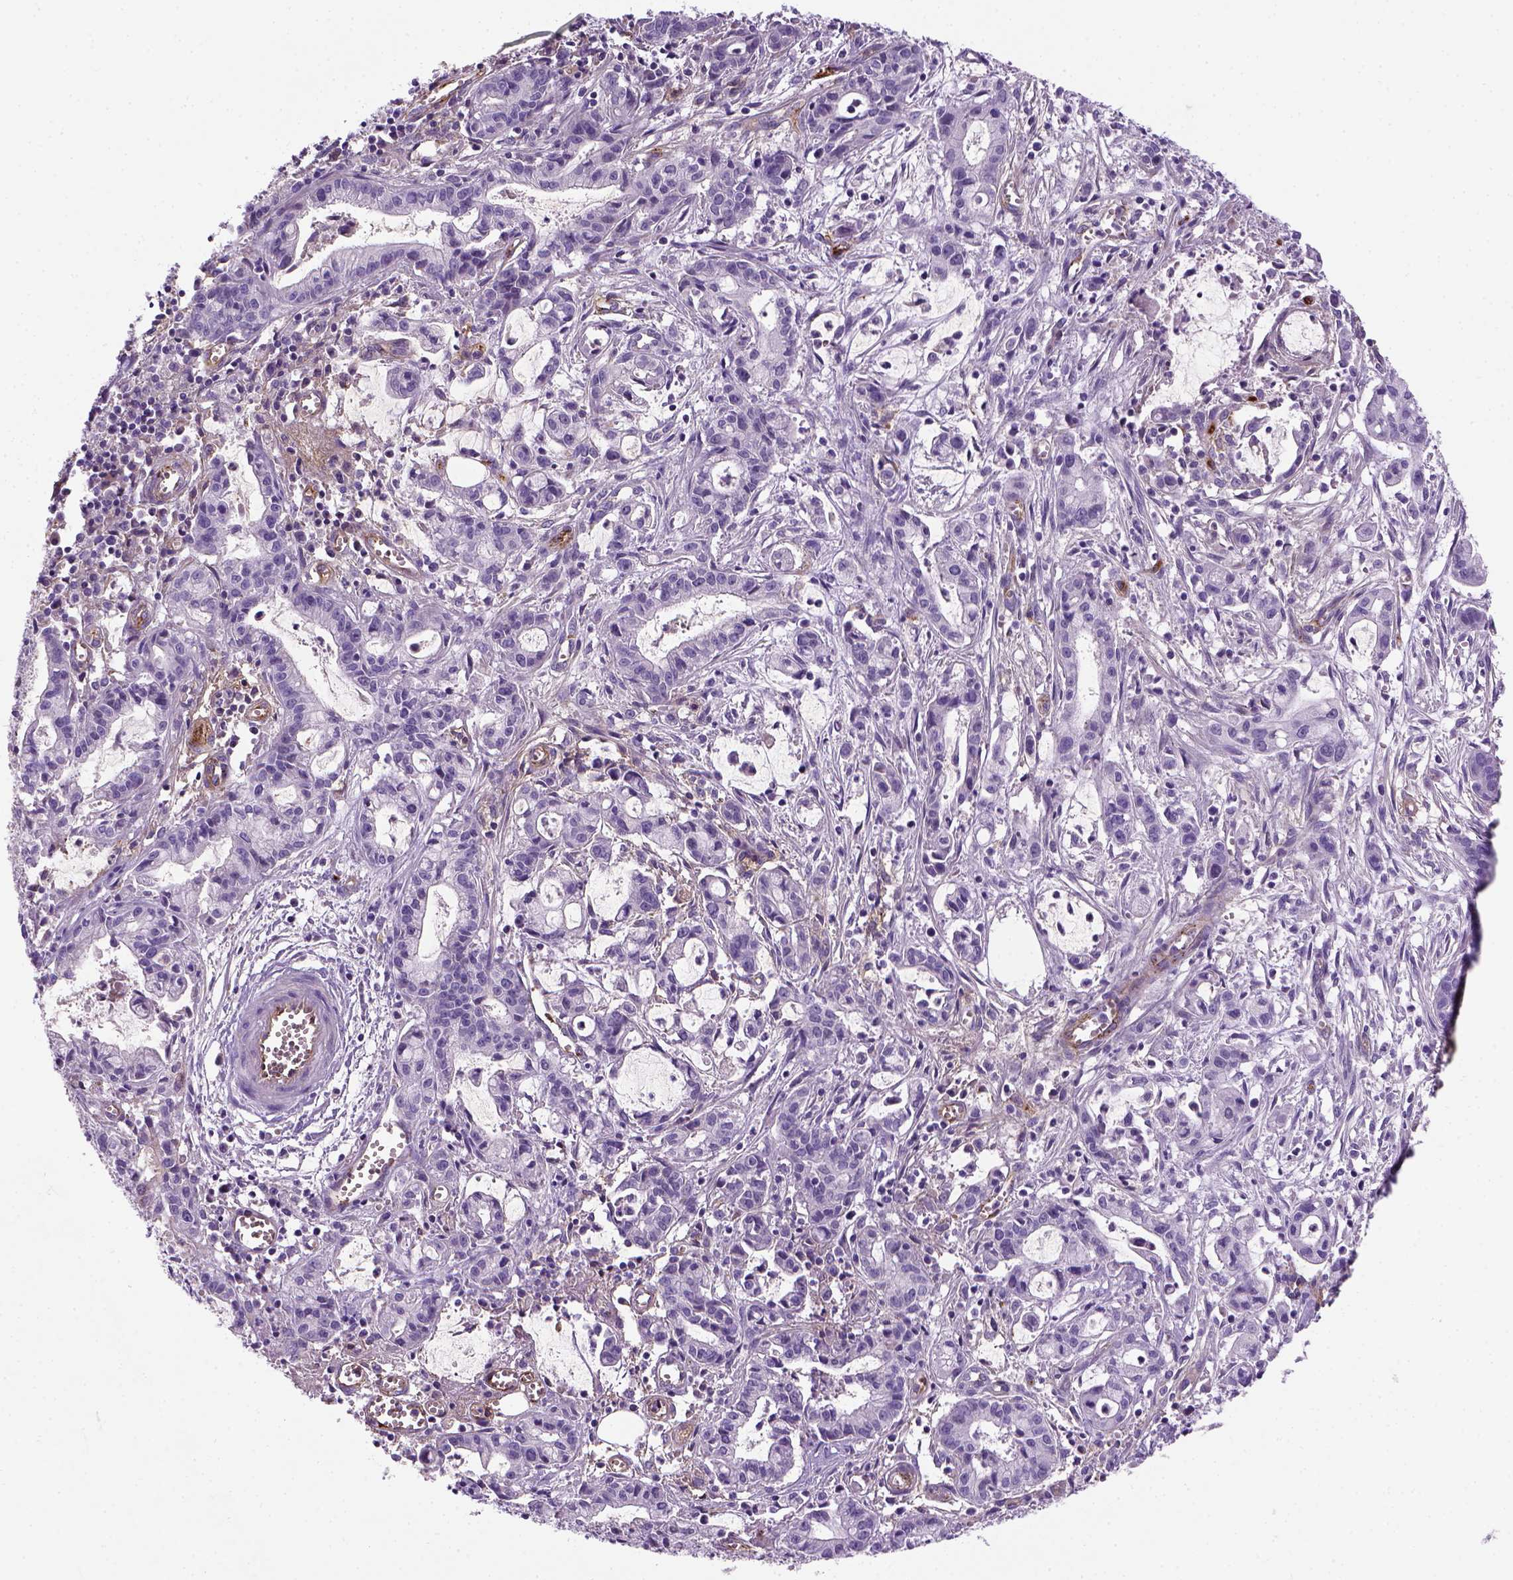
{"staining": {"intensity": "negative", "quantity": "none", "location": "none"}, "tissue": "pancreatic cancer", "cell_type": "Tumor cells", "image_type": "cancer", "snomed": [{"axis": "morphology", "description": "Adenocarcinoma, NOS"}, {"axis": "topography", "description": "Pancreas"}], "caption": "Immunohistochemistry (IHC) of pancreatic cancer (adenocarcinoma) reveals no staining in tumor cells.", "gene": "VWF", "patient": {"sex": "male", "age": 48}}